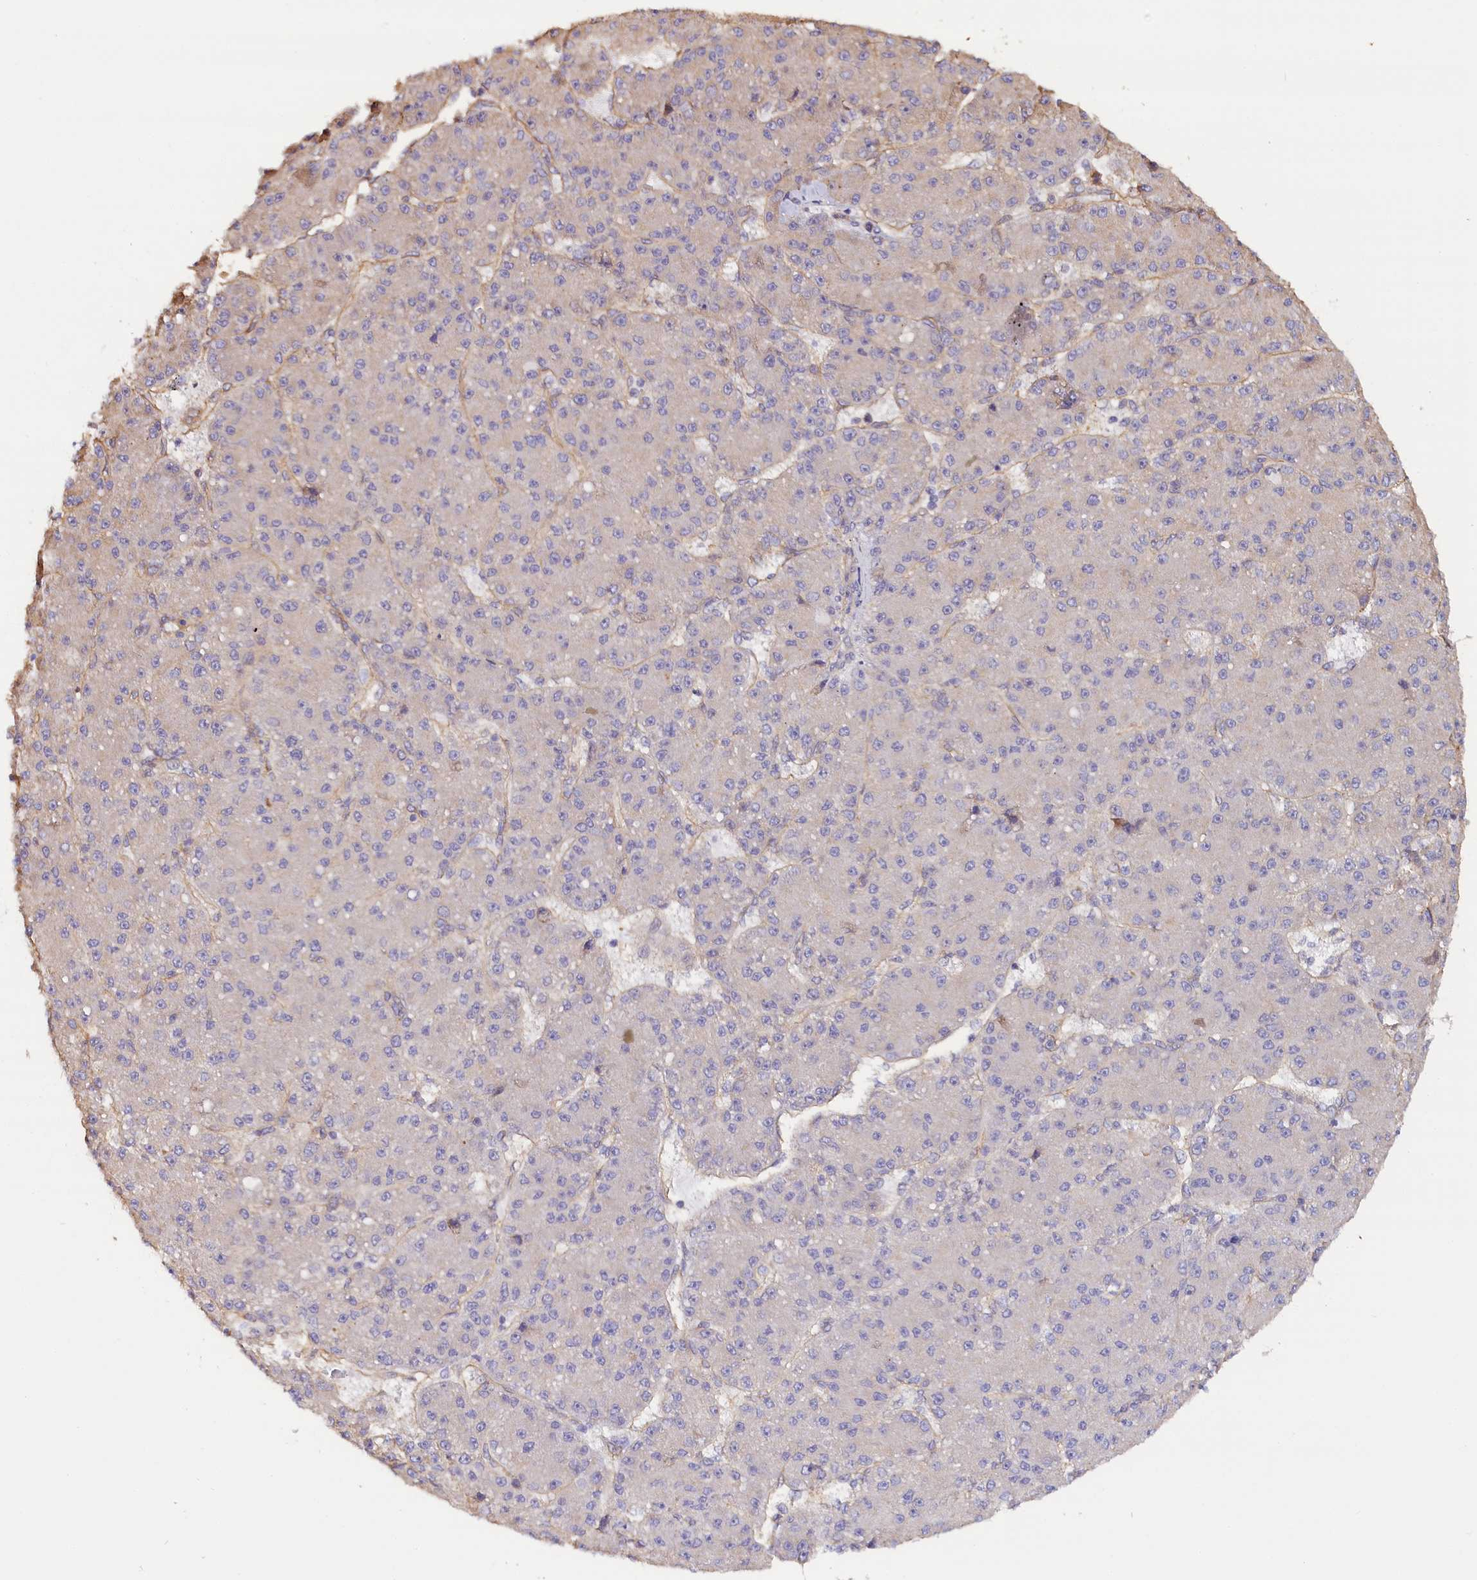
{"staining": {"intensity": "negative", "quantity": "none", "location": "none"}, "tissue": "liver cancer", "cell_type": "Tumor cells", "image_type": "cancer", "snomed": [{"axis": "morphology", "description": "Carcinoma, Hepatocellular, NOS"}, {"axis": "topography", "description": "Liver"}], "caption": "This is a micrograph of immunohistochemistry staining of liver hepatocellular carcinoma, which shows no staining in tumor cells.", "gene": "KATNB1", "patient": {"sex": "male", "age": 67}}